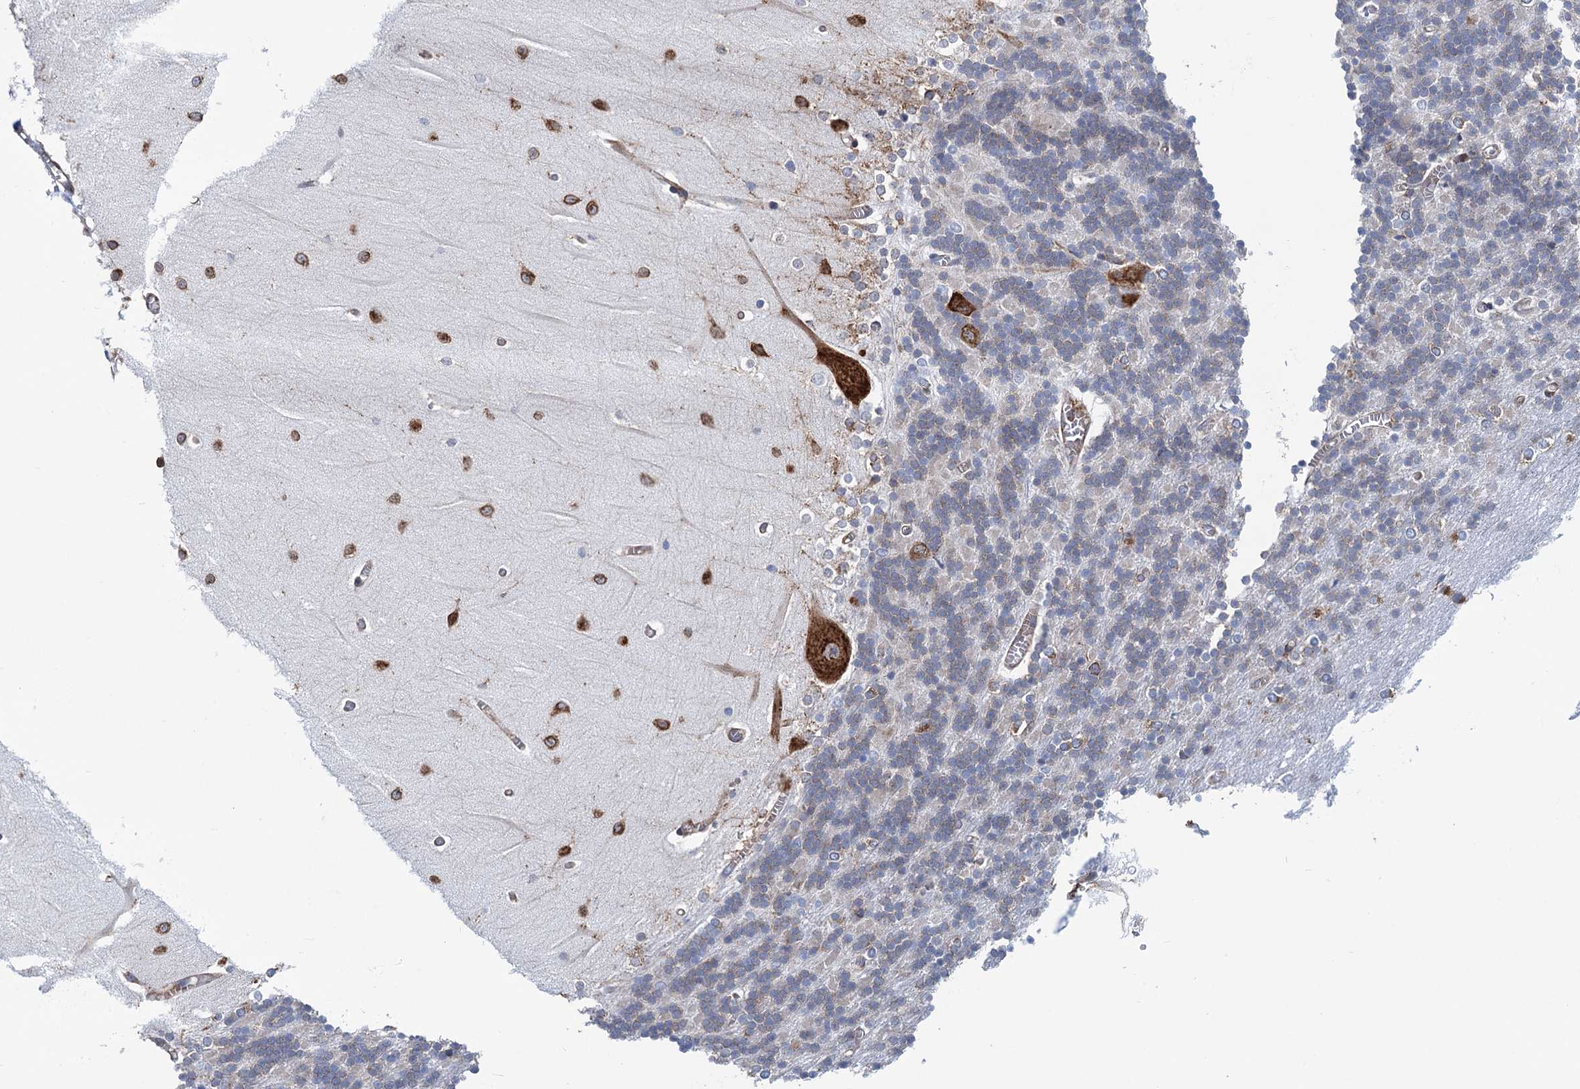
{"staining": {"intensity": "weak", "quantity": "<25%", "location": "cytoplasmic/membranous"}, "tissue": "cerebellum", "cell_type": "Cells in granular layer", "image_type": "normal", "snomed": [{"axis": "morphology", "description": "Normal tissue, NOS"}, {"axis": "topography", "description": "Cerebellum"}], "caption": "Immunohistochemistry (IHC) of unremarkable human cerebellum reveals no expression in cells in granular layer.", "gene": "SLC12A7", "patient": {"sex": "male", "age": 37}}